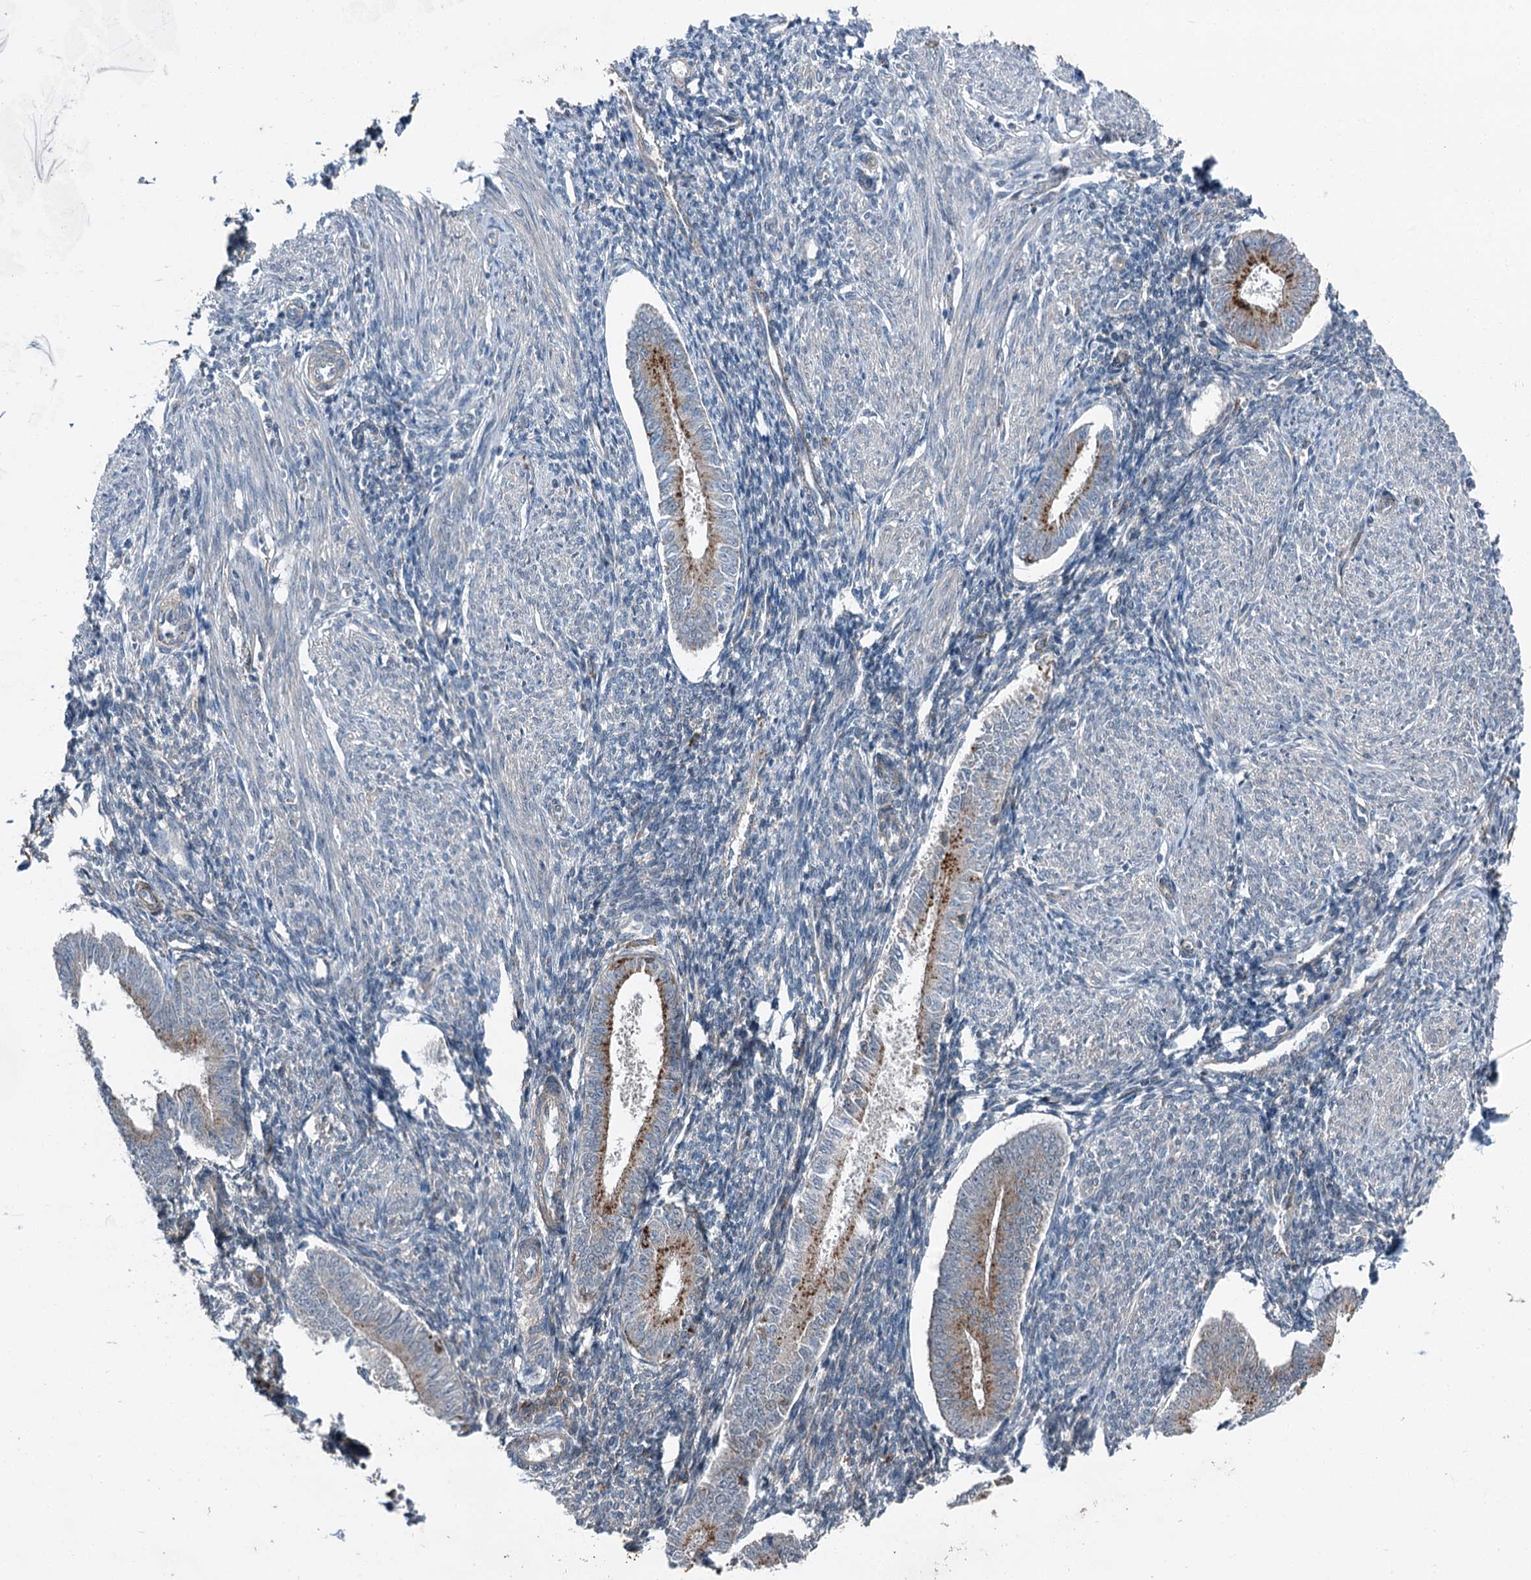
{"staining": {"intensity": "negative", "quantity": "none", "location": "none"}, "tissue": "endometrium", "cell_type": "Cells in endometrial stroma", "image_type": "normal", "snomed": [{"axis": "morphology", "description": "Normal tissue, NOS"}, {"axis": "topography", "description": "Uterus"}, {"axis": "topography", "description": "Endometrium"}], "caption": "A photomicrograph of human endometrium is negative for staining in cells in endometrial stroma. (Stains: DAB immunohistochemistry with hematoxylin counter stain, Microscopy: brightfield microscopy at high magnification).", "gene": "AXL", "patient": {"sex": "female", "age": 48}}